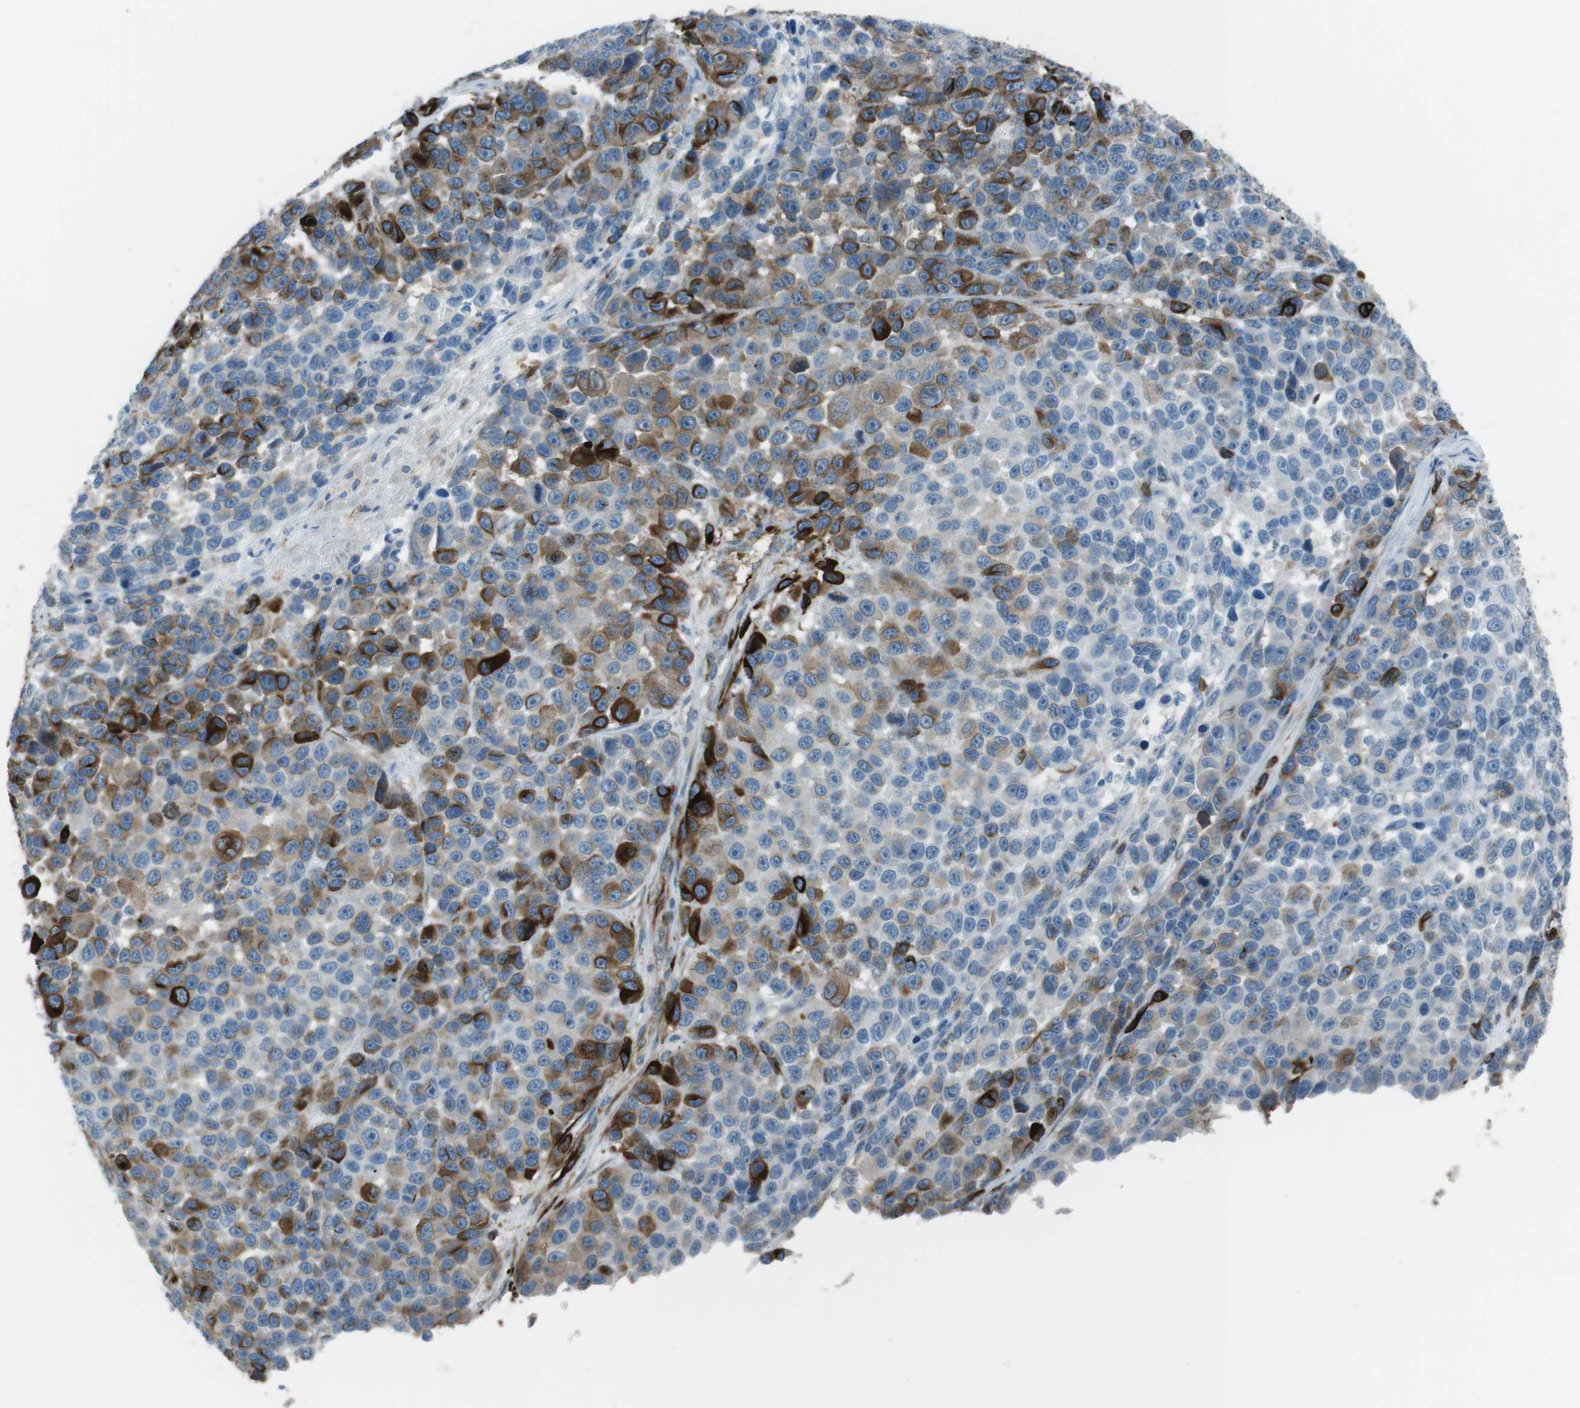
{"staining": {"intensity": "strong", "quantity": "25%-75%", "location": "cytoplasmic/membranous"}, "tissue": "melanoma", "cell_type": "Tumor cells", "image_type": "cancer", "snomed": [{"axis": "morphology", "description": "Malignant melanoma, NOS"}, {"axis": "topography", "description": "Skin"}], "caption": "Tumor cells demonstrate strong cytoplasmic/membranous staining in about 25%-75% of cells in melanoma.", "gene": "TUBB2A", "patient": {"sex": "male", "age": 53}}